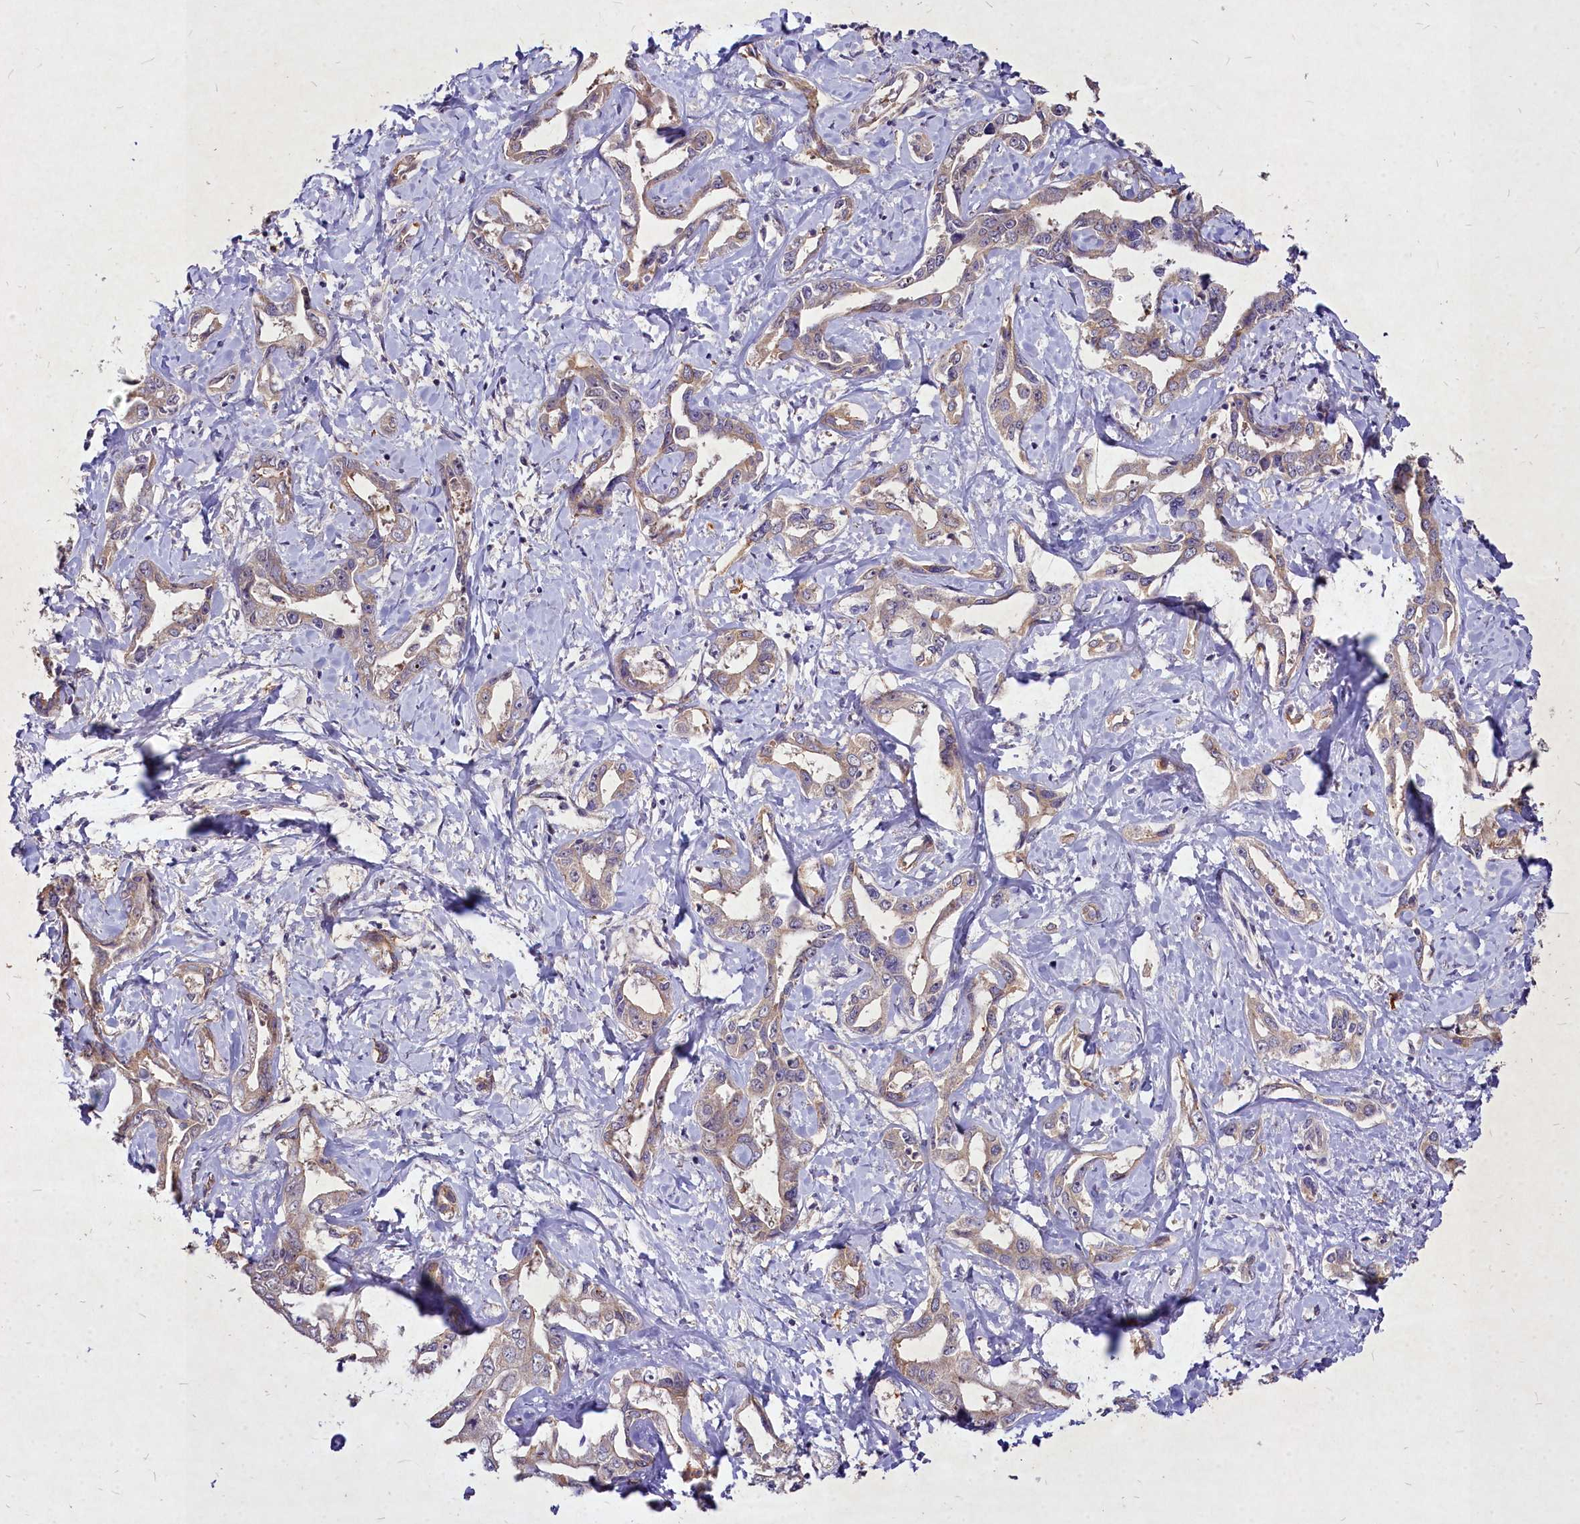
{"staining": {"intensity": "weak", "quantity": ">75%", "location": "cytoplasmic/membranous"}, "tissue": "liver cancer", "cell_type": "Tumor cells", "image_type": "cancer", "snomed": [{"axis": "morphology", "description": "Cholangiocarcinoma"}, {"axis": "topography", "description": "Liver"}], "caption": "Cholangiocarcinoma (liver) tissue demonstrates weak cytoplasmic/membranous staining in approximately >75% of tumor cells", "gene": "SKA1", "patient": {"sex": "male", "age": 59}}